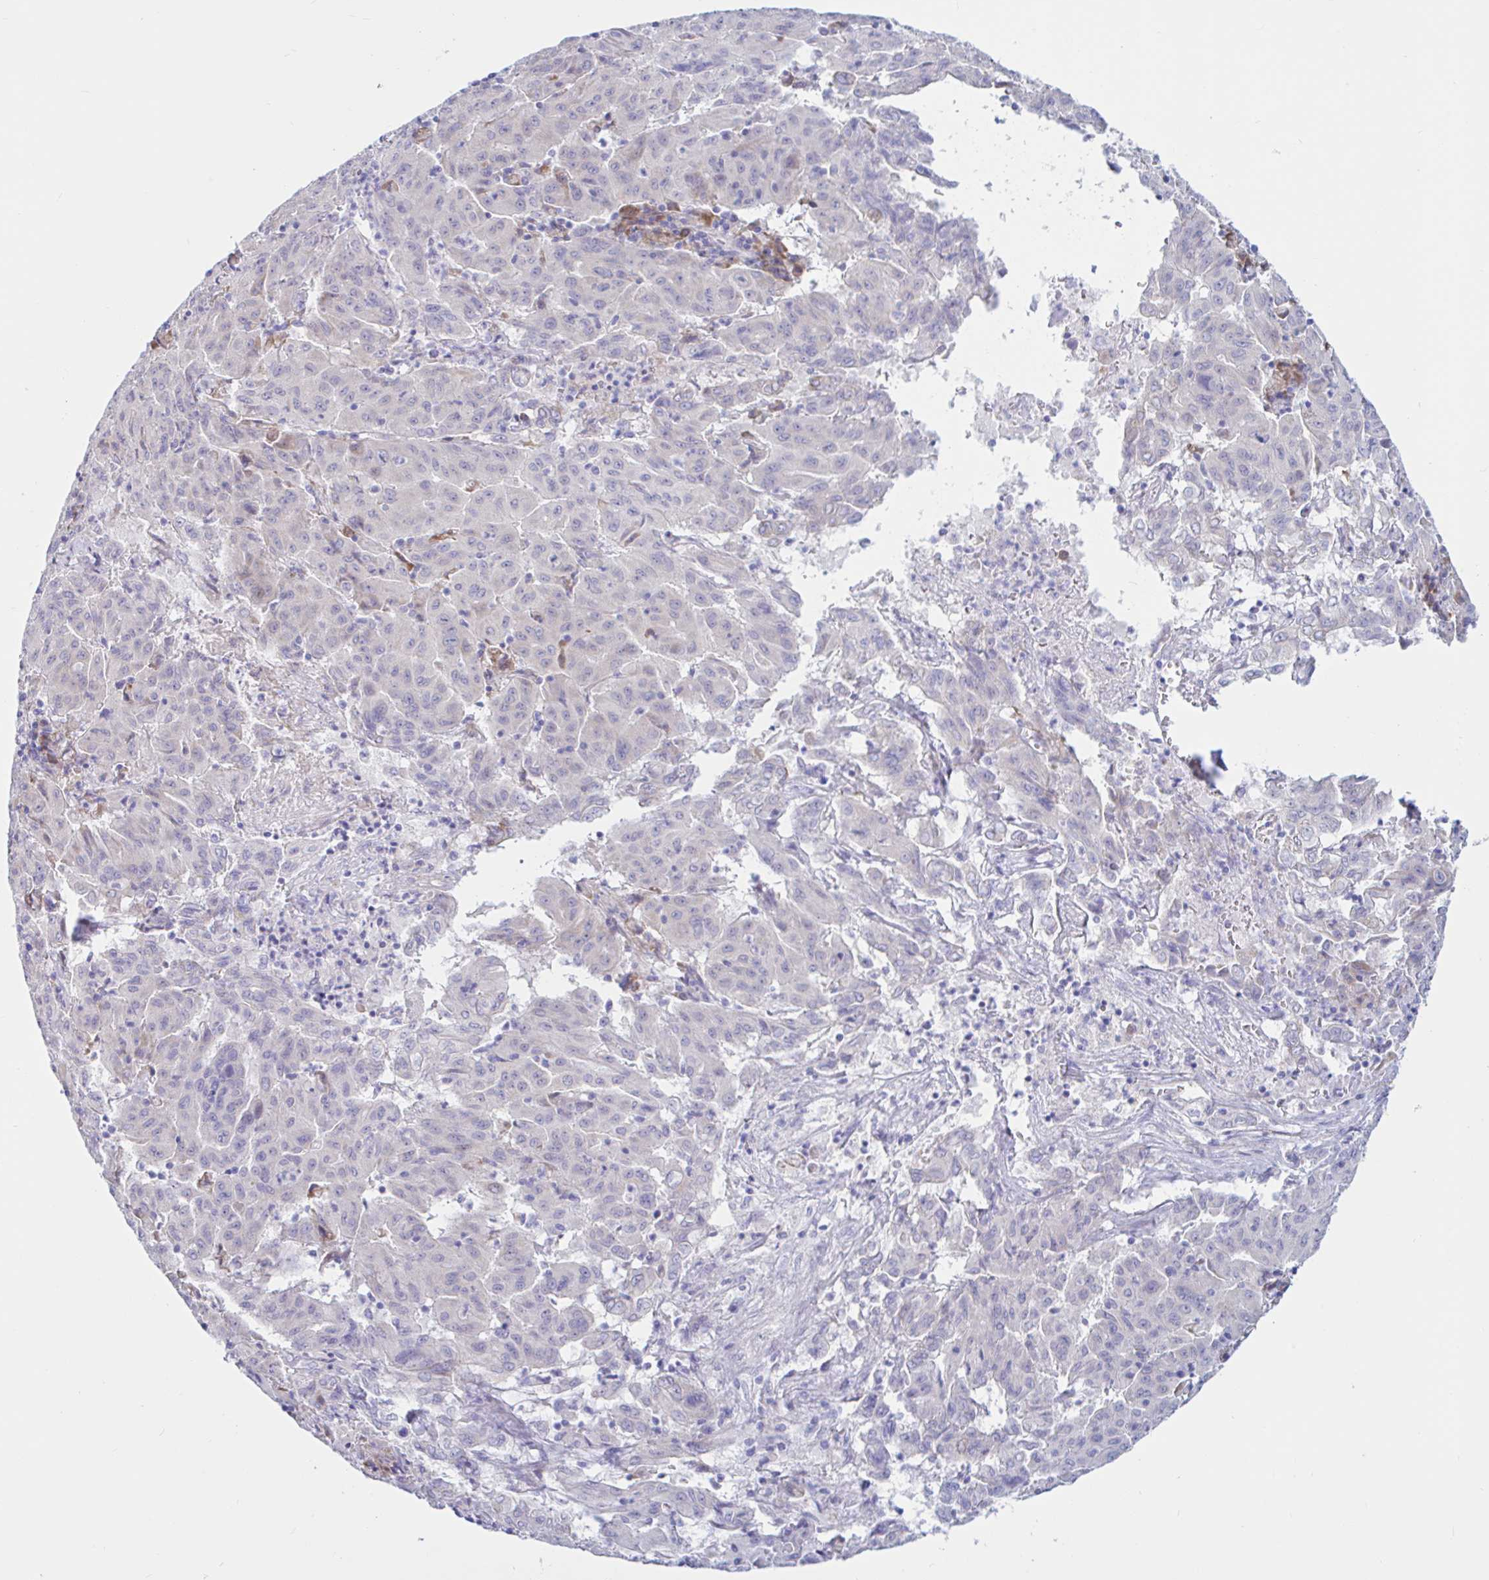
{"staining": {"intensity": "negative", "quantity": "none", "location": "none"}, "tissue": "pancreatic cancer", "cell_type": "Tumor cells", "image_type": "cancer", "snomed": [{"axis": "morphology", "description": "Adenocarcinoma, NOS"}, {"axis": "topography", "description": "Pancreas"}], "caption": "Immunohistochemical staining of human pancreatic cancer reveals no significant expression in tumor cells.", "gene": "NBPF3", "patient": {"sex": "male", "age": 63}}